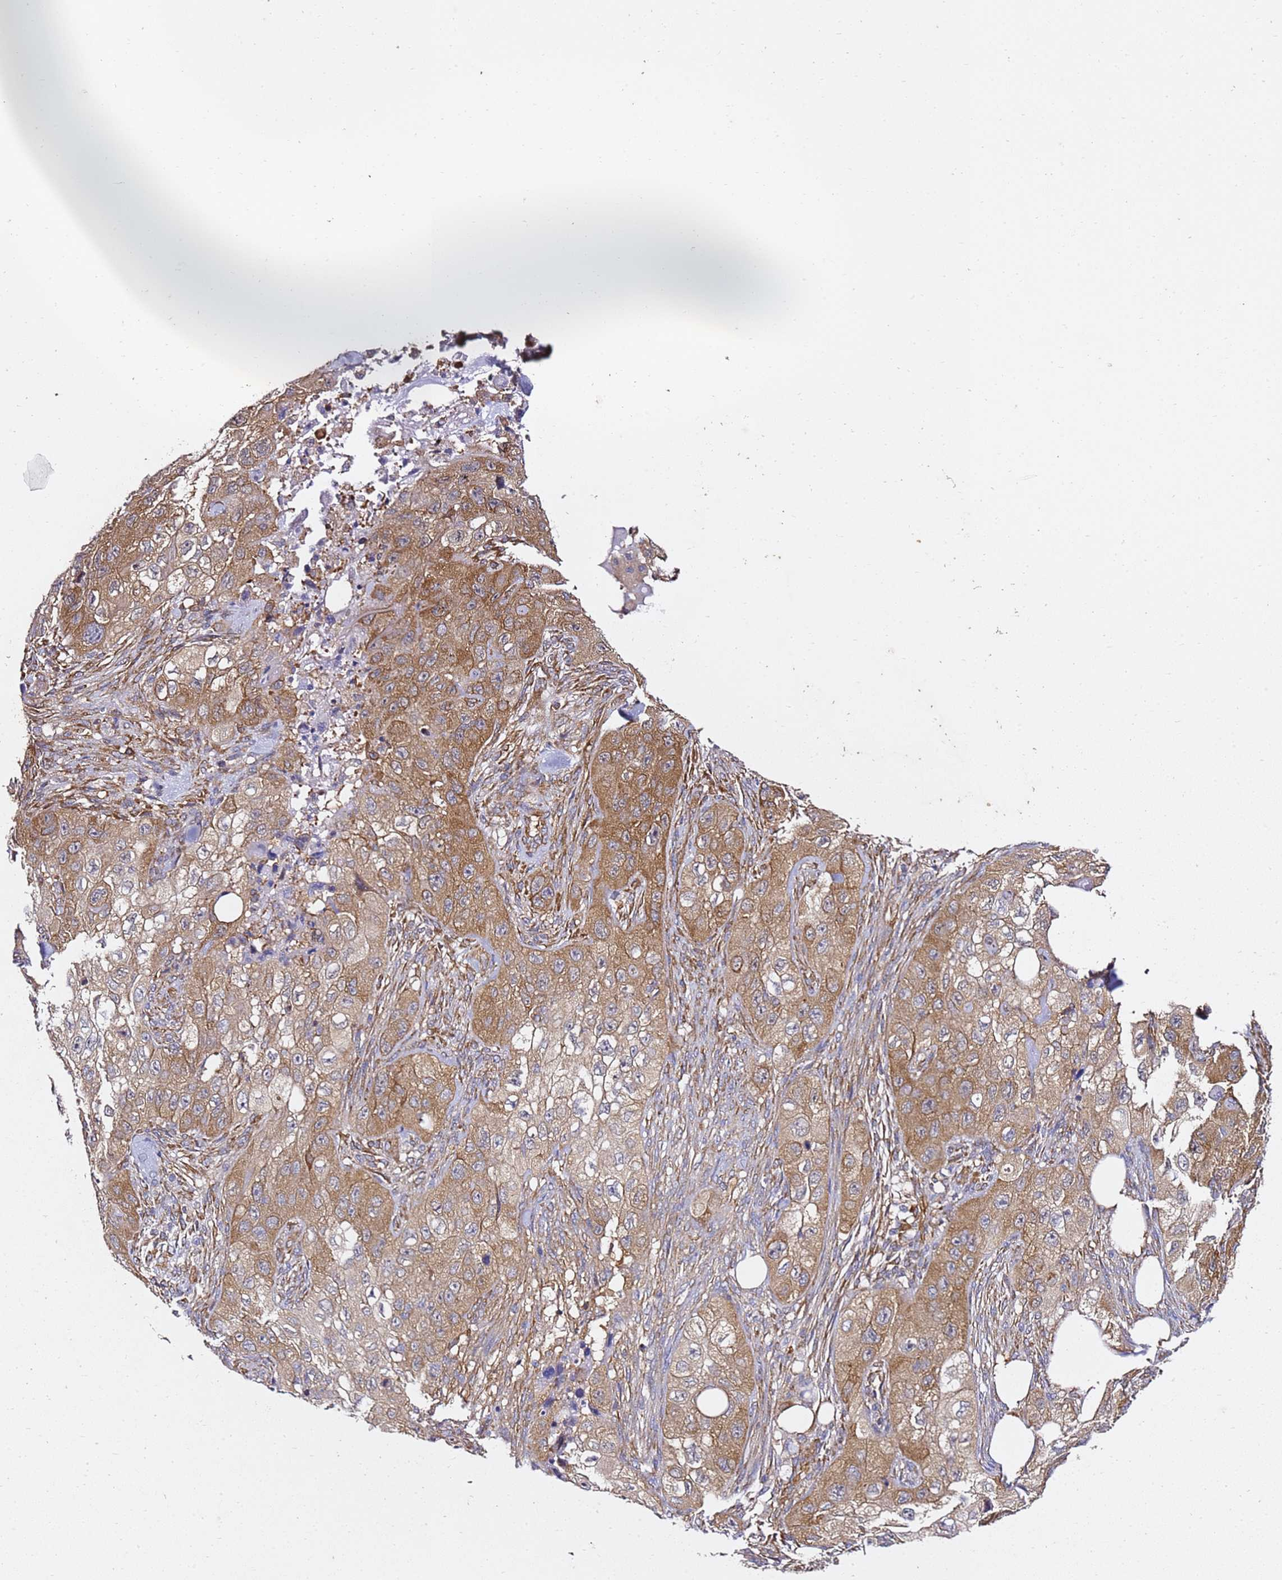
{"staining": {"intensity": "moderate", "quantity": ">75%", "location": "cytoplasmic/membranous"}, "tissue": "skin cancer", "cell_type": "Tumor cells", "image_type": "cancer", "snomed": [{"axis": "morphology", "description": "Squamous cell carcinoma, NOS"}, {"axis": "topography", "description": "Skin"}, {"axis": "topography", "description": "Subcutis"}], "caption": "IHC photomicrograph of skin squamous cell carcinoma stained for a protein (brown), which exhibits medium levels of moderate cytoplasmic/membranous expression in approximately >75% of tumor cells.", "gene": "TPST1", "patient": {"sex": "male", "age": 73}}